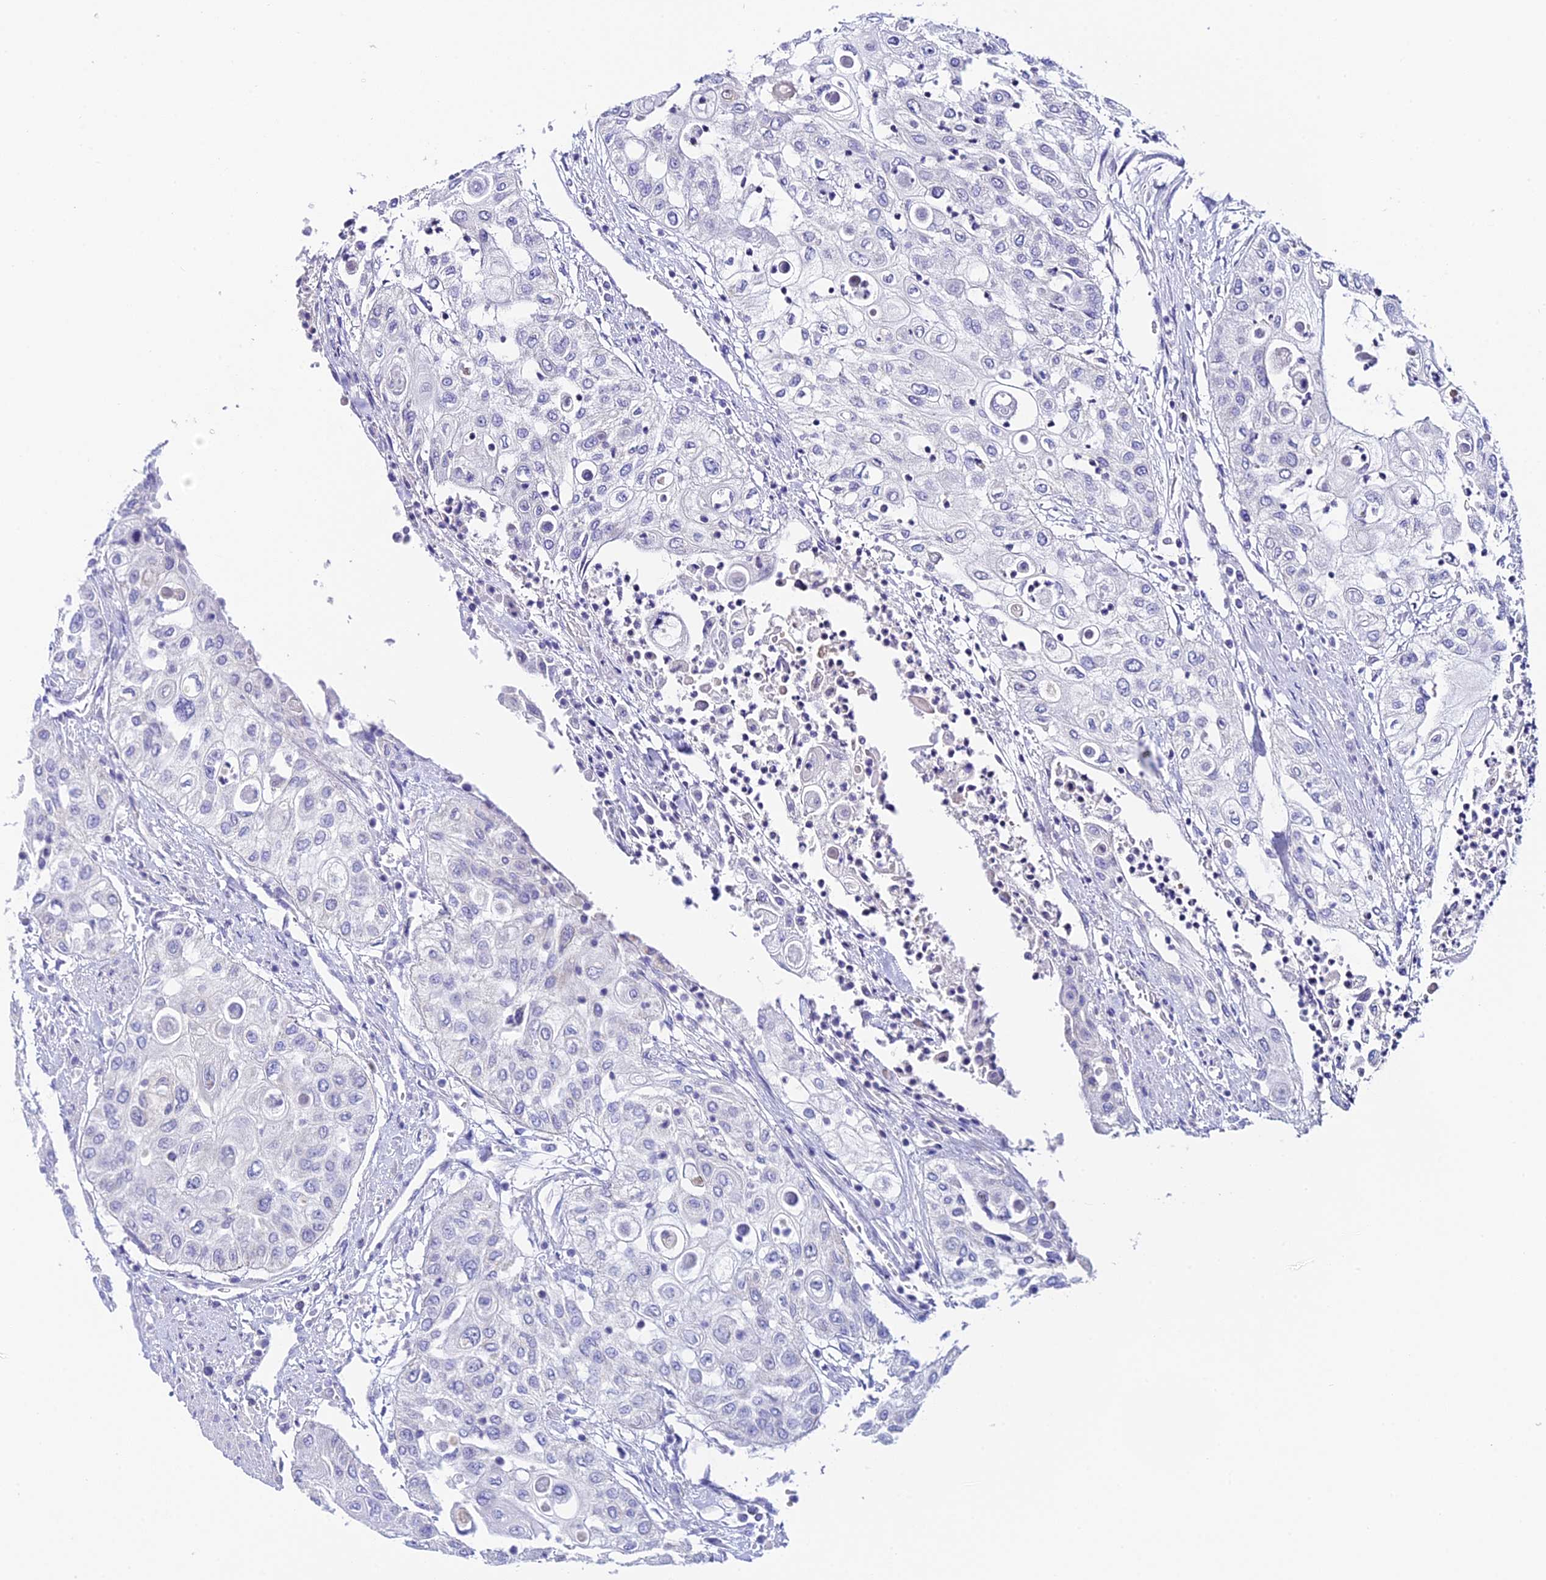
{"staining": {"intensity": "negative", "quantity": "none", "location": "none"}, "tissue": "urothelial cancer", "cell_type": "Tumor cells", "image_type": "cancer", "snomed": [{"axis": "morphology", "description": "Urothelial carcinoma, High grade"}, {"axis": "topography", "description": "Urinary bladder"}], "caption": "There is no significant expression in tumor cells of high-grade urothelial carcinoma.", "gene": "C12orf29", "patient": {"sex": "female", "age": 79}}